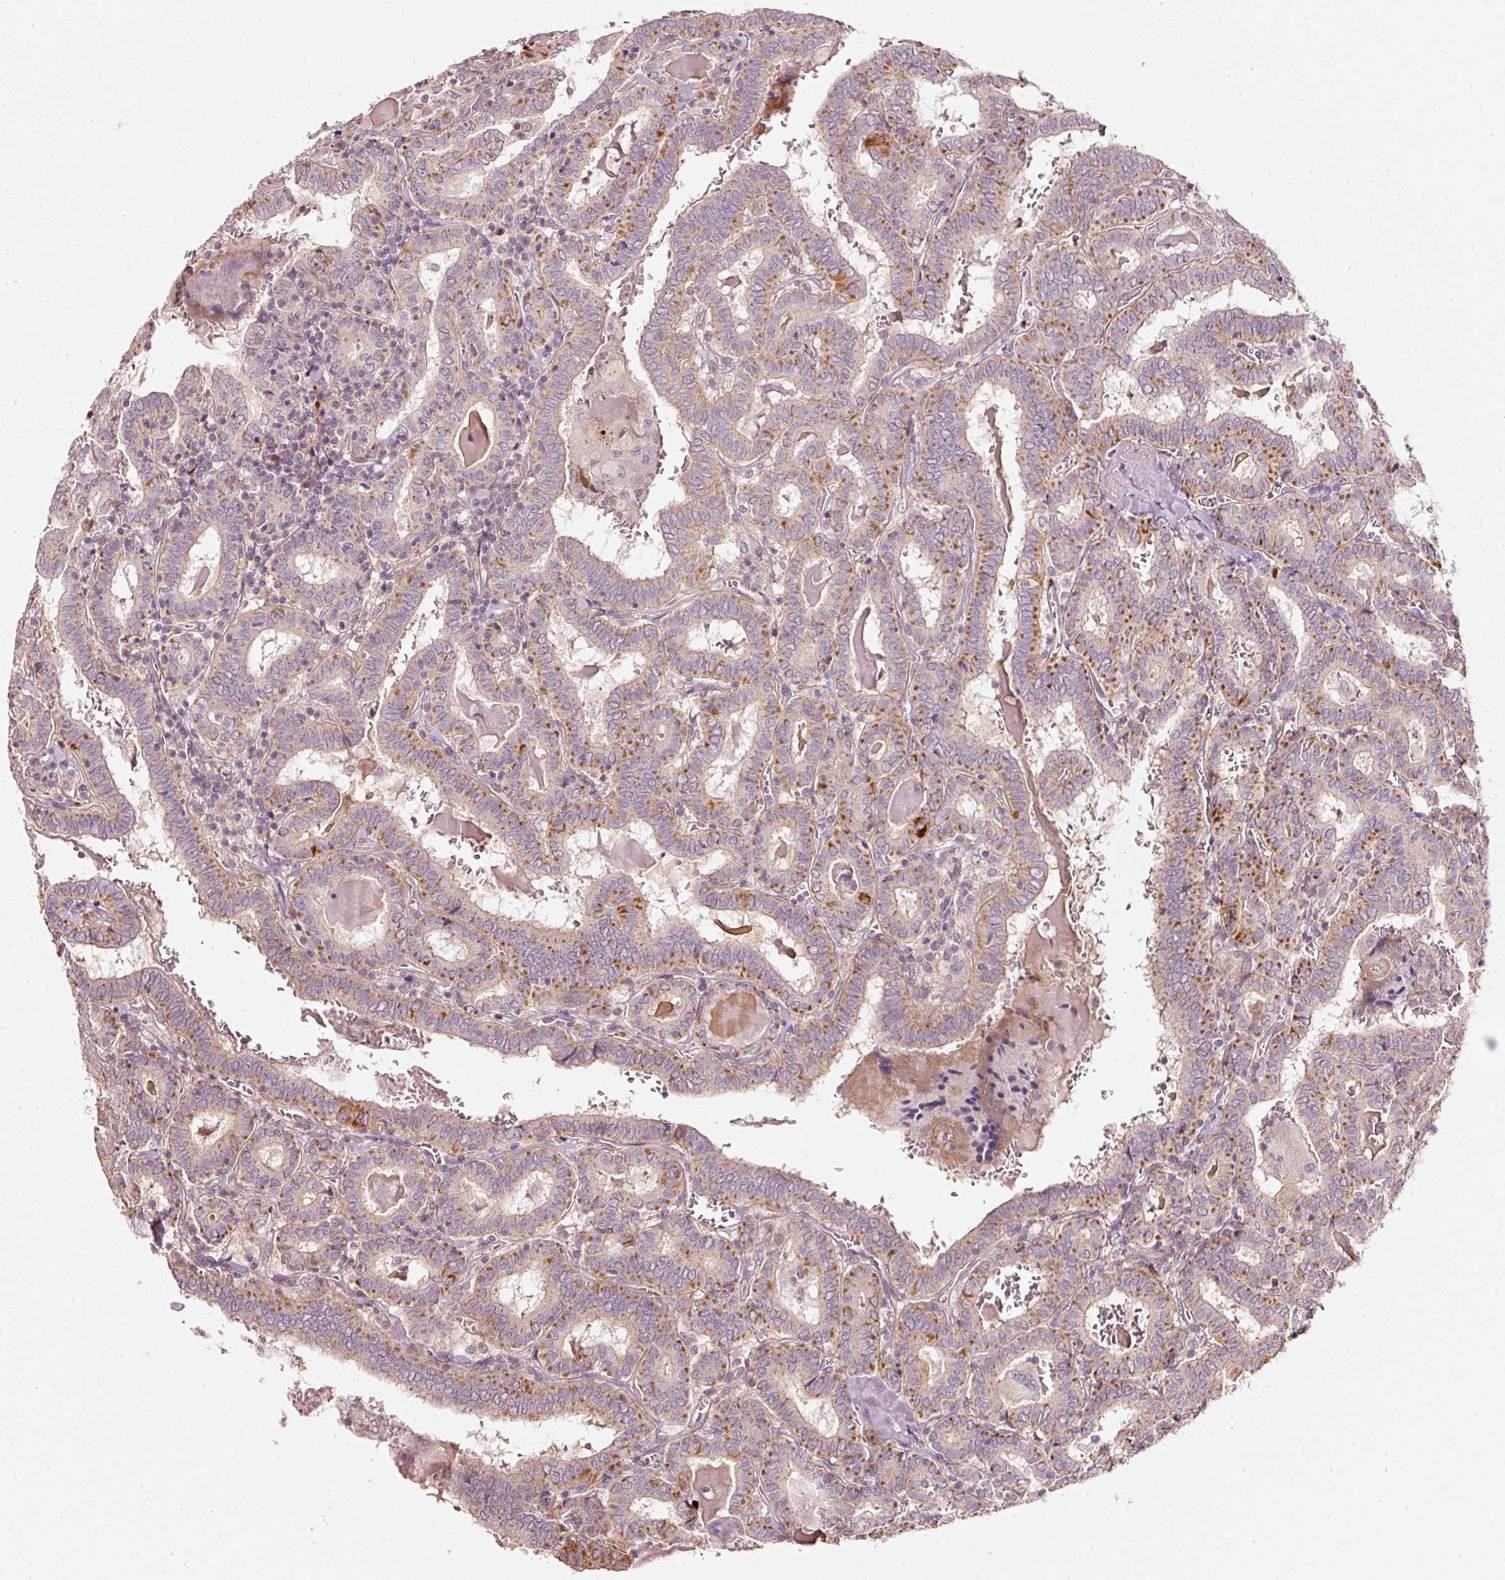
{"staining": {"intensity": "strong", "quantity": "25%-75%", "location": "cytoplasmic/membranous"}, "tissue": "thyroid cancer", "cell_type": "Tumor cells", "image_type": "cancer", "snomed": [{"axis": "morphology", "description": "Papillary adenocarcinoma, NOS"}, {"axis": "topography", "description": "Thyroid gland"}], "caption": "The histopathology image shows immunohistochemical staining of thyroid cancer. There is strong cytoplasmic/membranous expression is present in approximately 25%-75% of tumor cells. The protein of interest is stained brown, and the nuclei are stained in blue (DAB IHC with brightfield microscopy, high magnification).", "gene": "ARHGAP22", "patient": {"sex": "female", "age": 72}}